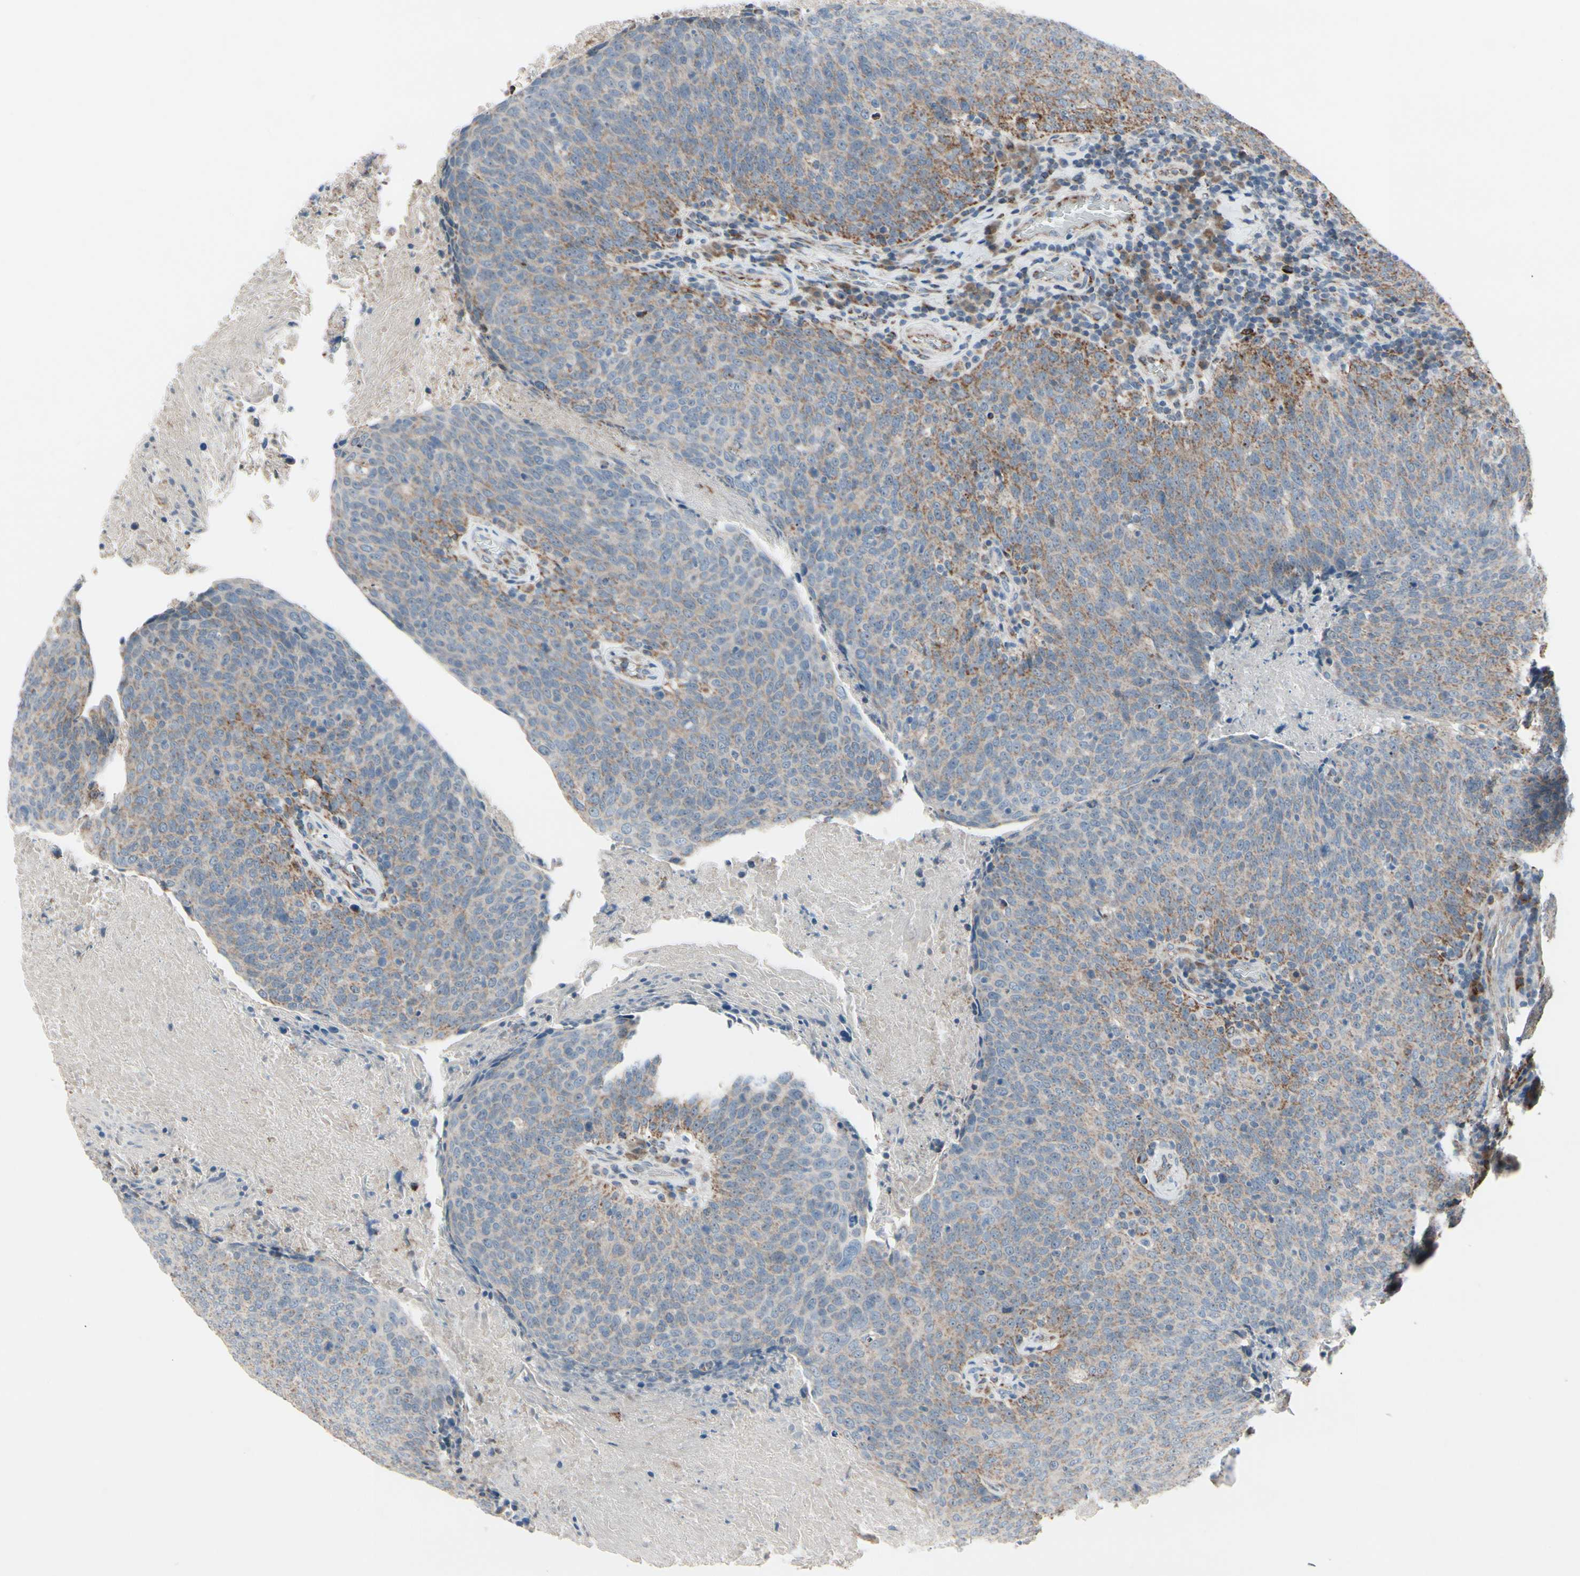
{"staining": {"intensity": "moderate", "quantity": ">75%", "location": "cytoplasmic/membranous"}, "tissue": "head and neck cancer", "cell_type": "Tumor cells", "image_type": "cancer", "snomed": [{"axis": "morphology", "description": "Squamous cell carcinoma, NOS"}, {"axis": "morphology", "description": "Squamous cell carcinoma, metastatic, NOS"}, {"axis": "topography", "description": "Lymph node"}, {"axis": "topography", "description": "Head-Neck"}], "caption": "IHC of human head and neck cancer (metastatic squamous cell carcinoma) demonstrates medium levels of moderate cytoplasmic/membranous expression in about >75% of tumor cells.", "gene": "CPT1A", "patient": {"sex": "male", "age": 62}}